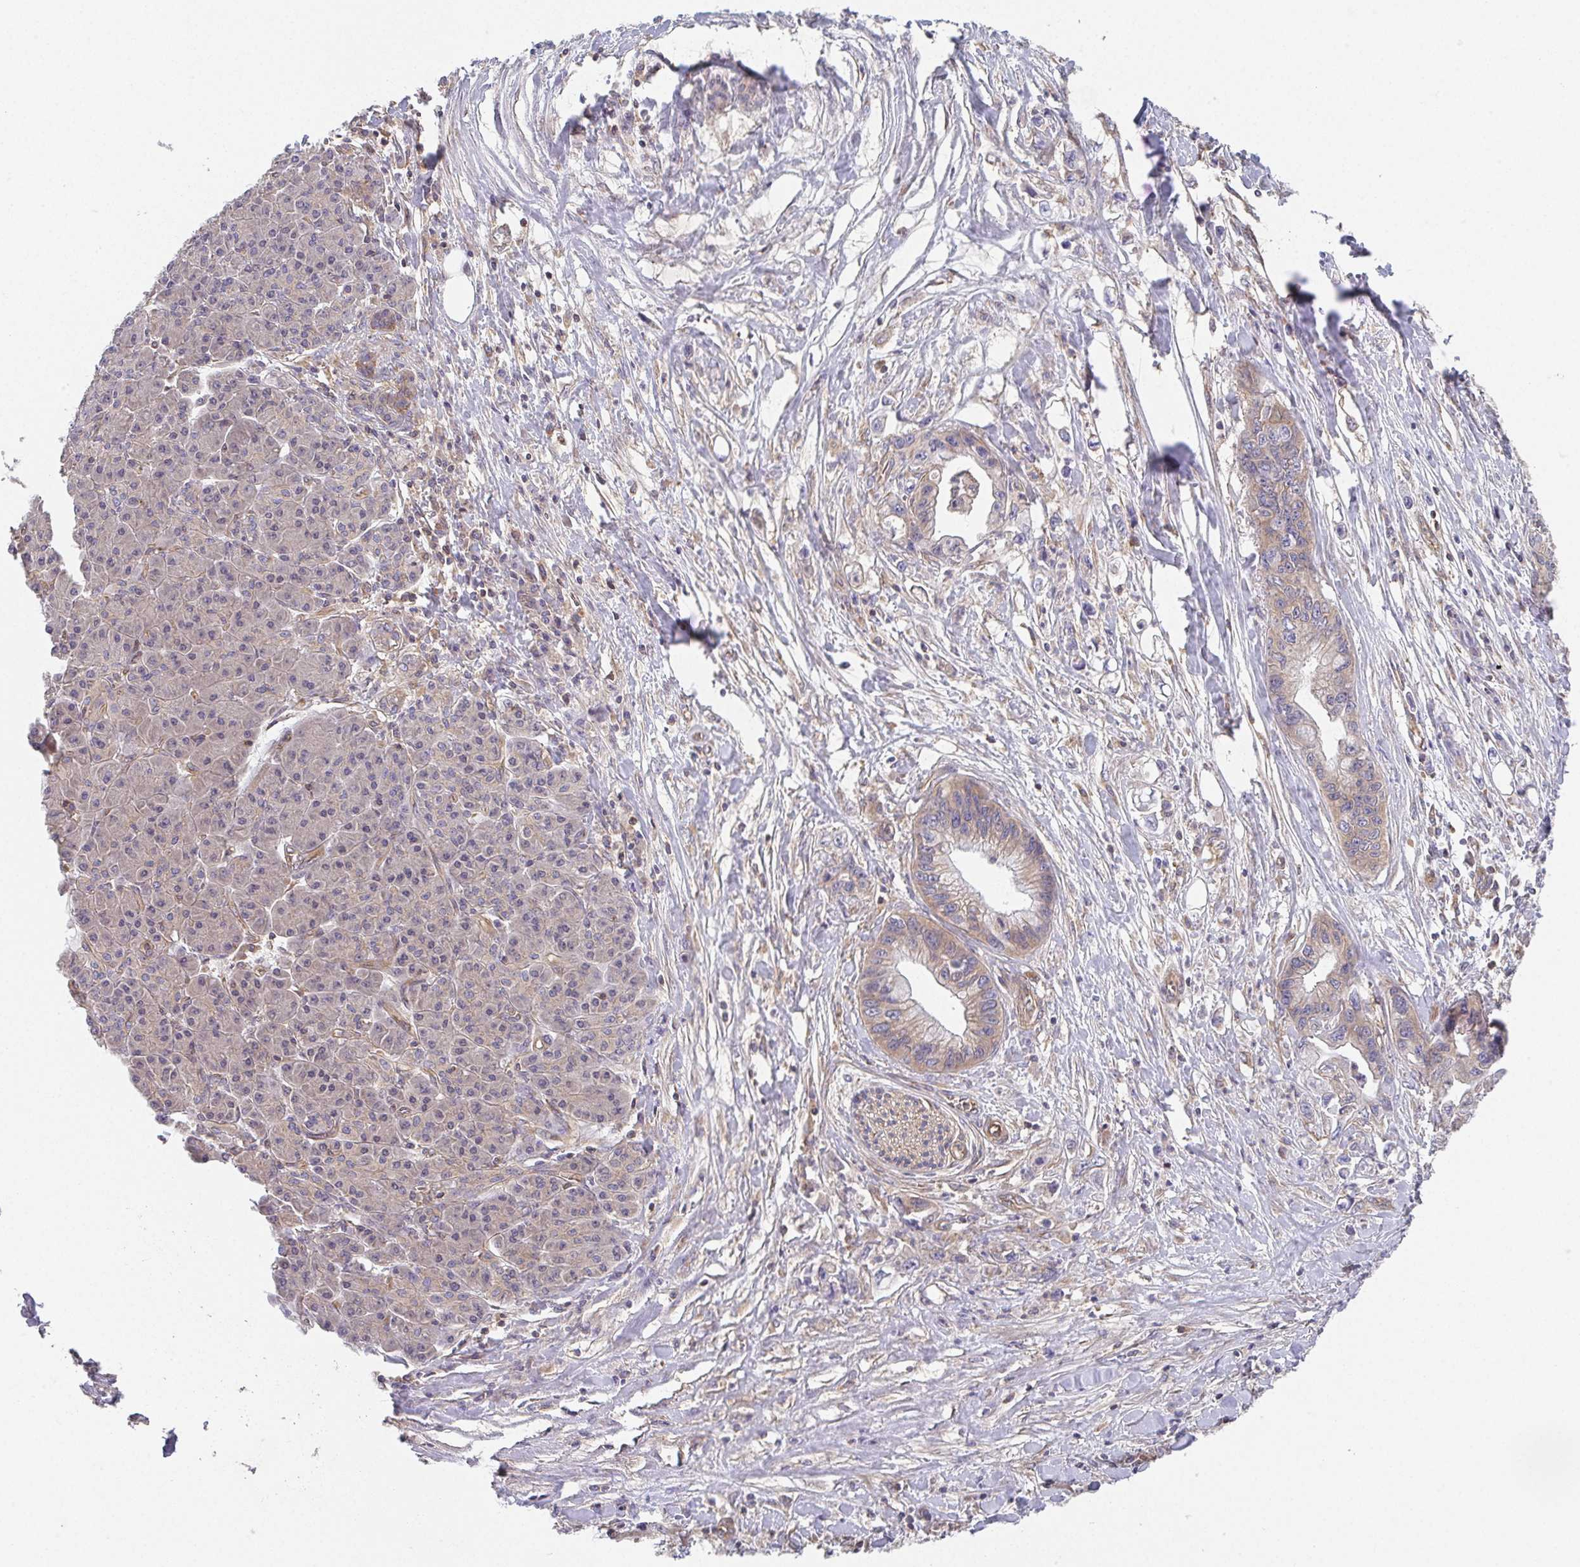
{"staining": {"intensity": "weak", "quantity": ">75%", "location": "cytoplasmic/membranous"}, "tissue": "pancreatic cancer", "cell_type": "Tumor cells", "image_type": "cancer", "snomed": [{"axis": "morphology", "description": "Adenocarcinoma, NOS"}, {"axis": "topography", "description": "Pancreas"}], "caption": "About >75% of tumor cells in adenocarcinoma (pancreatic) display weak cytoplasmic/membranous protein expression as visualized by brown immunohistochemical staining.", "gene": "TMEM229A", "patient": {"sex": "male", "age": 61}}